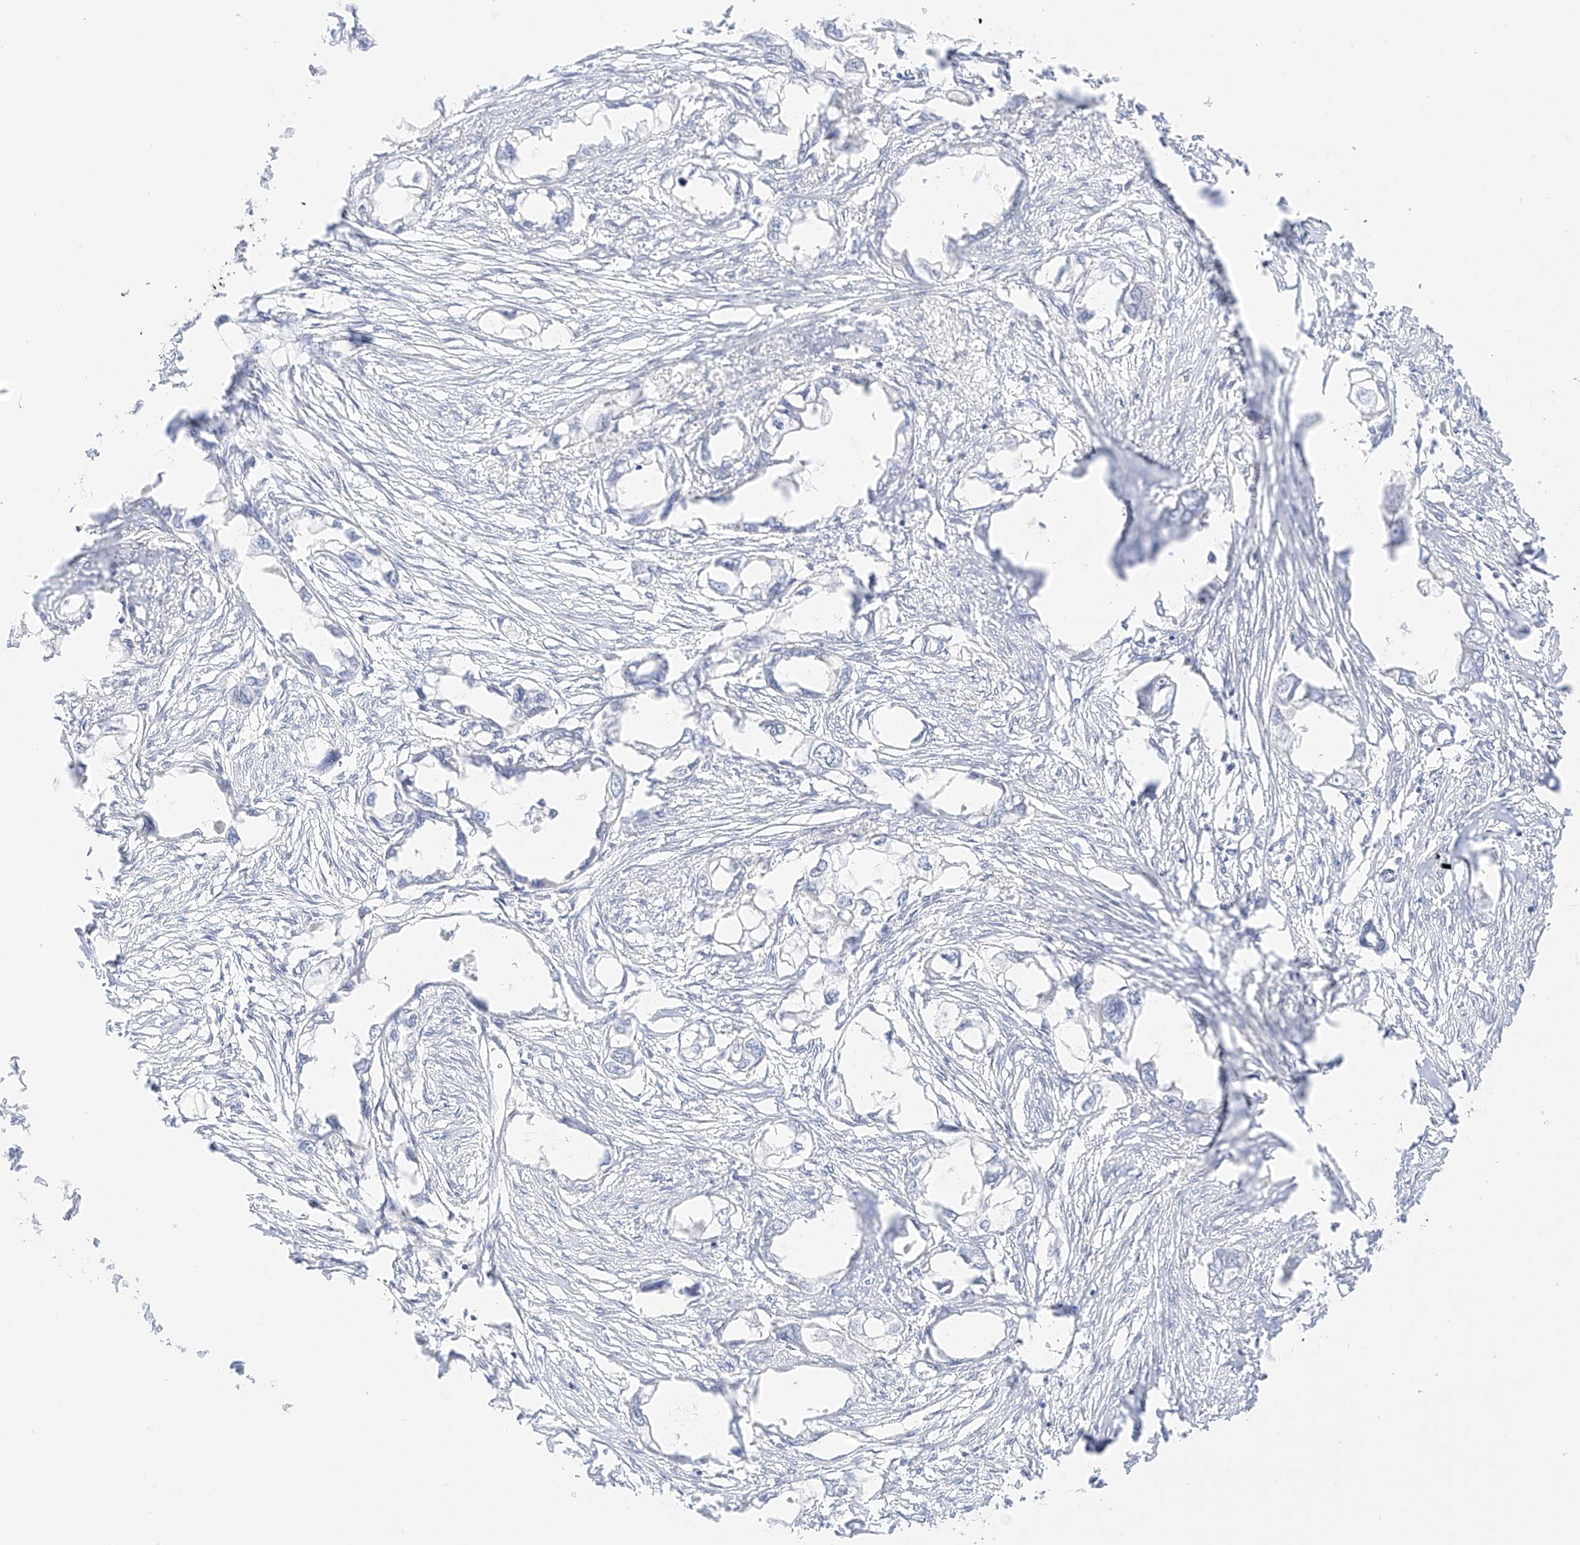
{"staining": {"intensity": "negative", "quantity": "none", "location": "none"}, "tissue": "endometrial cancer", "cell_type": "Tumor cells", "image_type": "cancer", "snomed": [{"axis": "morphology", "description": "Adenocarcinoma, NOS"}, {"axis": "morphology", "description": "Adenocarcinoma, metastatic, NOS"}, {"axis": "topography", "description": "Adipose tissue"}, {"axis": "topography", "description": "Endometrium"}], "caption": "High magnification brightfield microscopy of endometrial cancer stained with DAB (brown) and counterstained with hematoxylin (blue): tumor cells show no significant expression. (DAB (3,3'-diaminobenzidine) IHC, high magnification).", "gene": "ST3GAL5", "patient": {"sex": "female", "age": 67}}